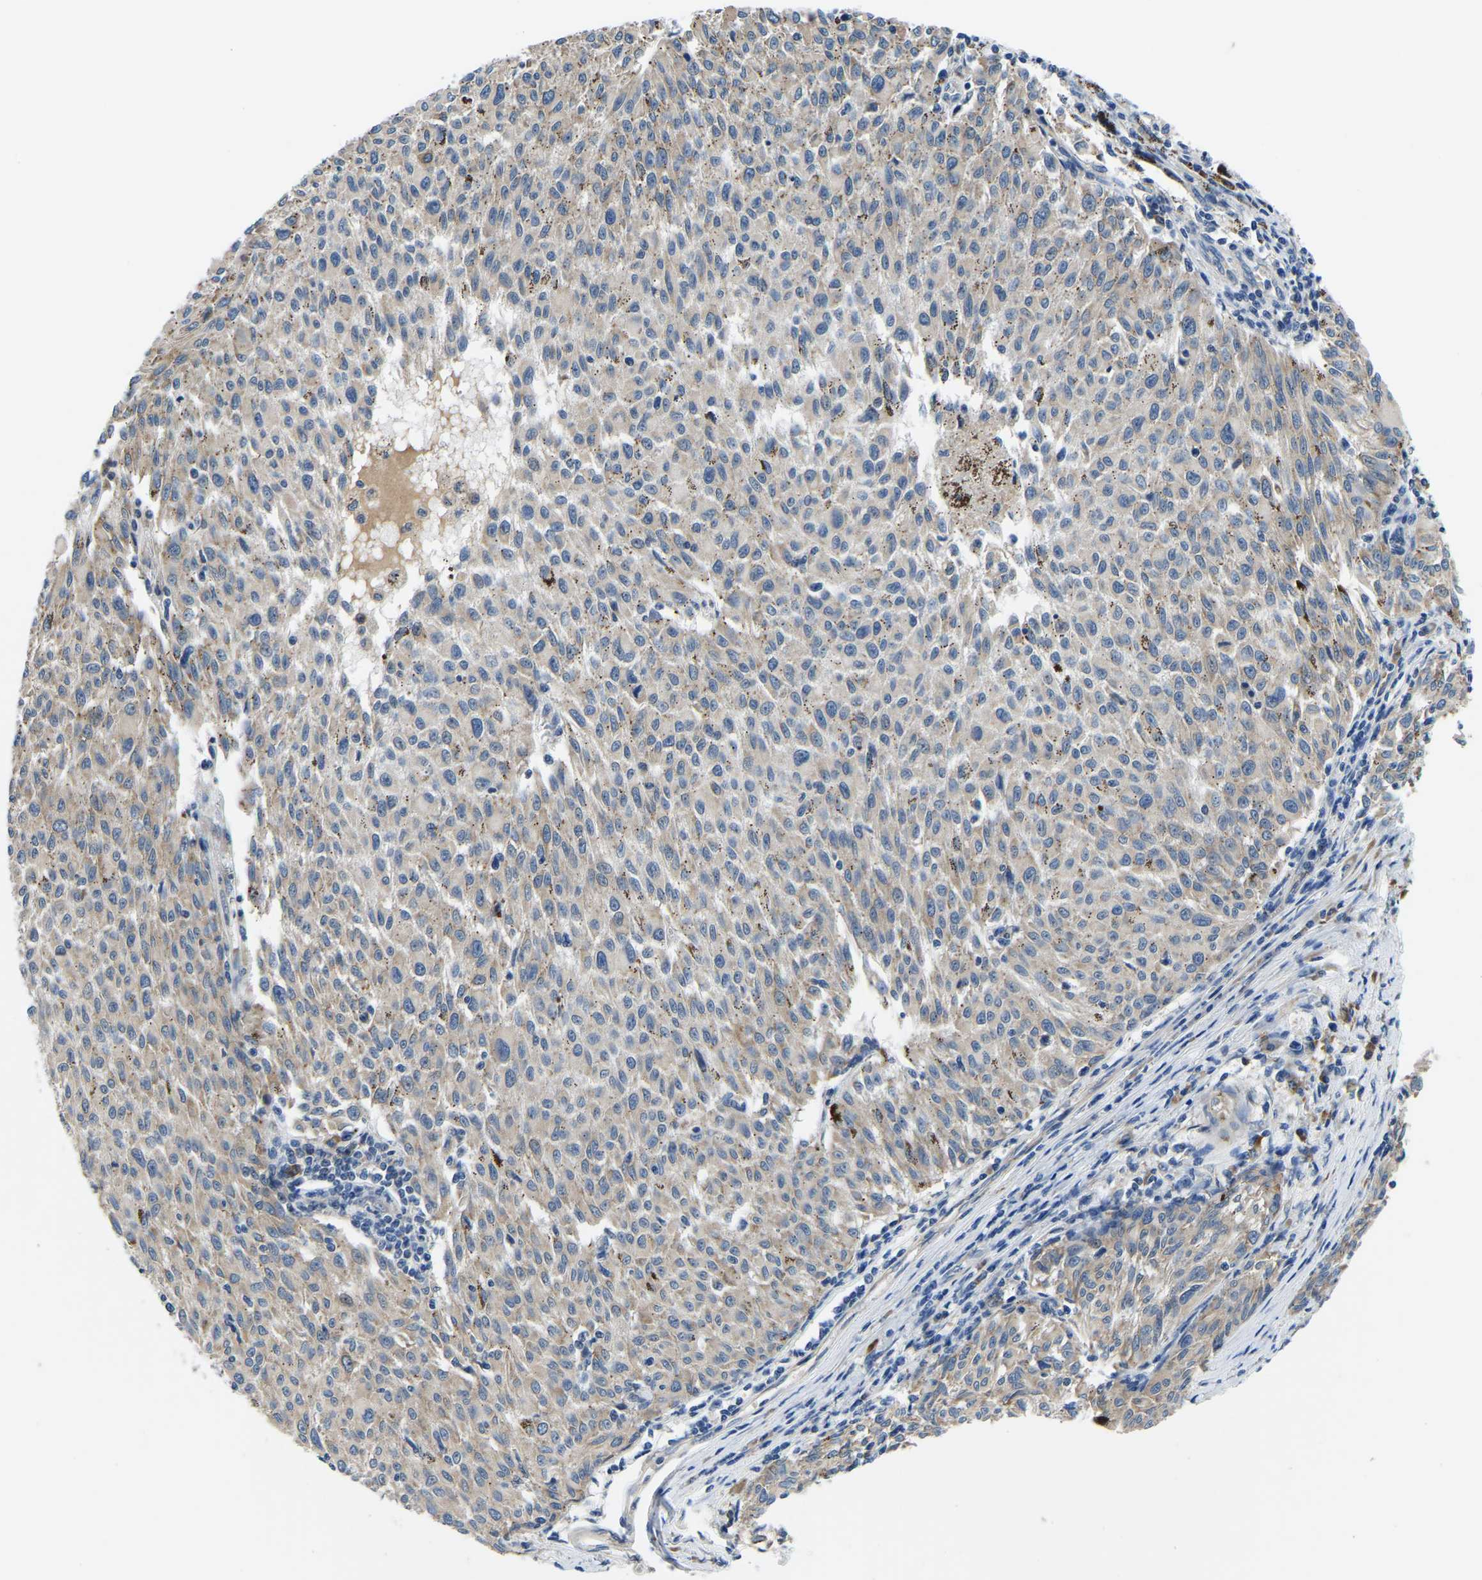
{"staining": {"intensity": "moderate", "quantity": "25%-75%", "location": "cytoplasmic/membranous"}, "tissue": "melanoma", "cell_type": "Tumor cells", "image_type": "cancer", "snomed": [{"axis": "morphology", "description": "Malignant melanoma, NOS"}, {"axis": "topography", "description": "Skin"}], "caption": "A micrograph showing moderate cytoplasmic/membranous positivity in about 25%-75% of tumor cells in malignant melanoma, as visualized by brown immunohistochemical staining.", "gene": "LIAS", "patient": {"sex": "female", "age": 72}}